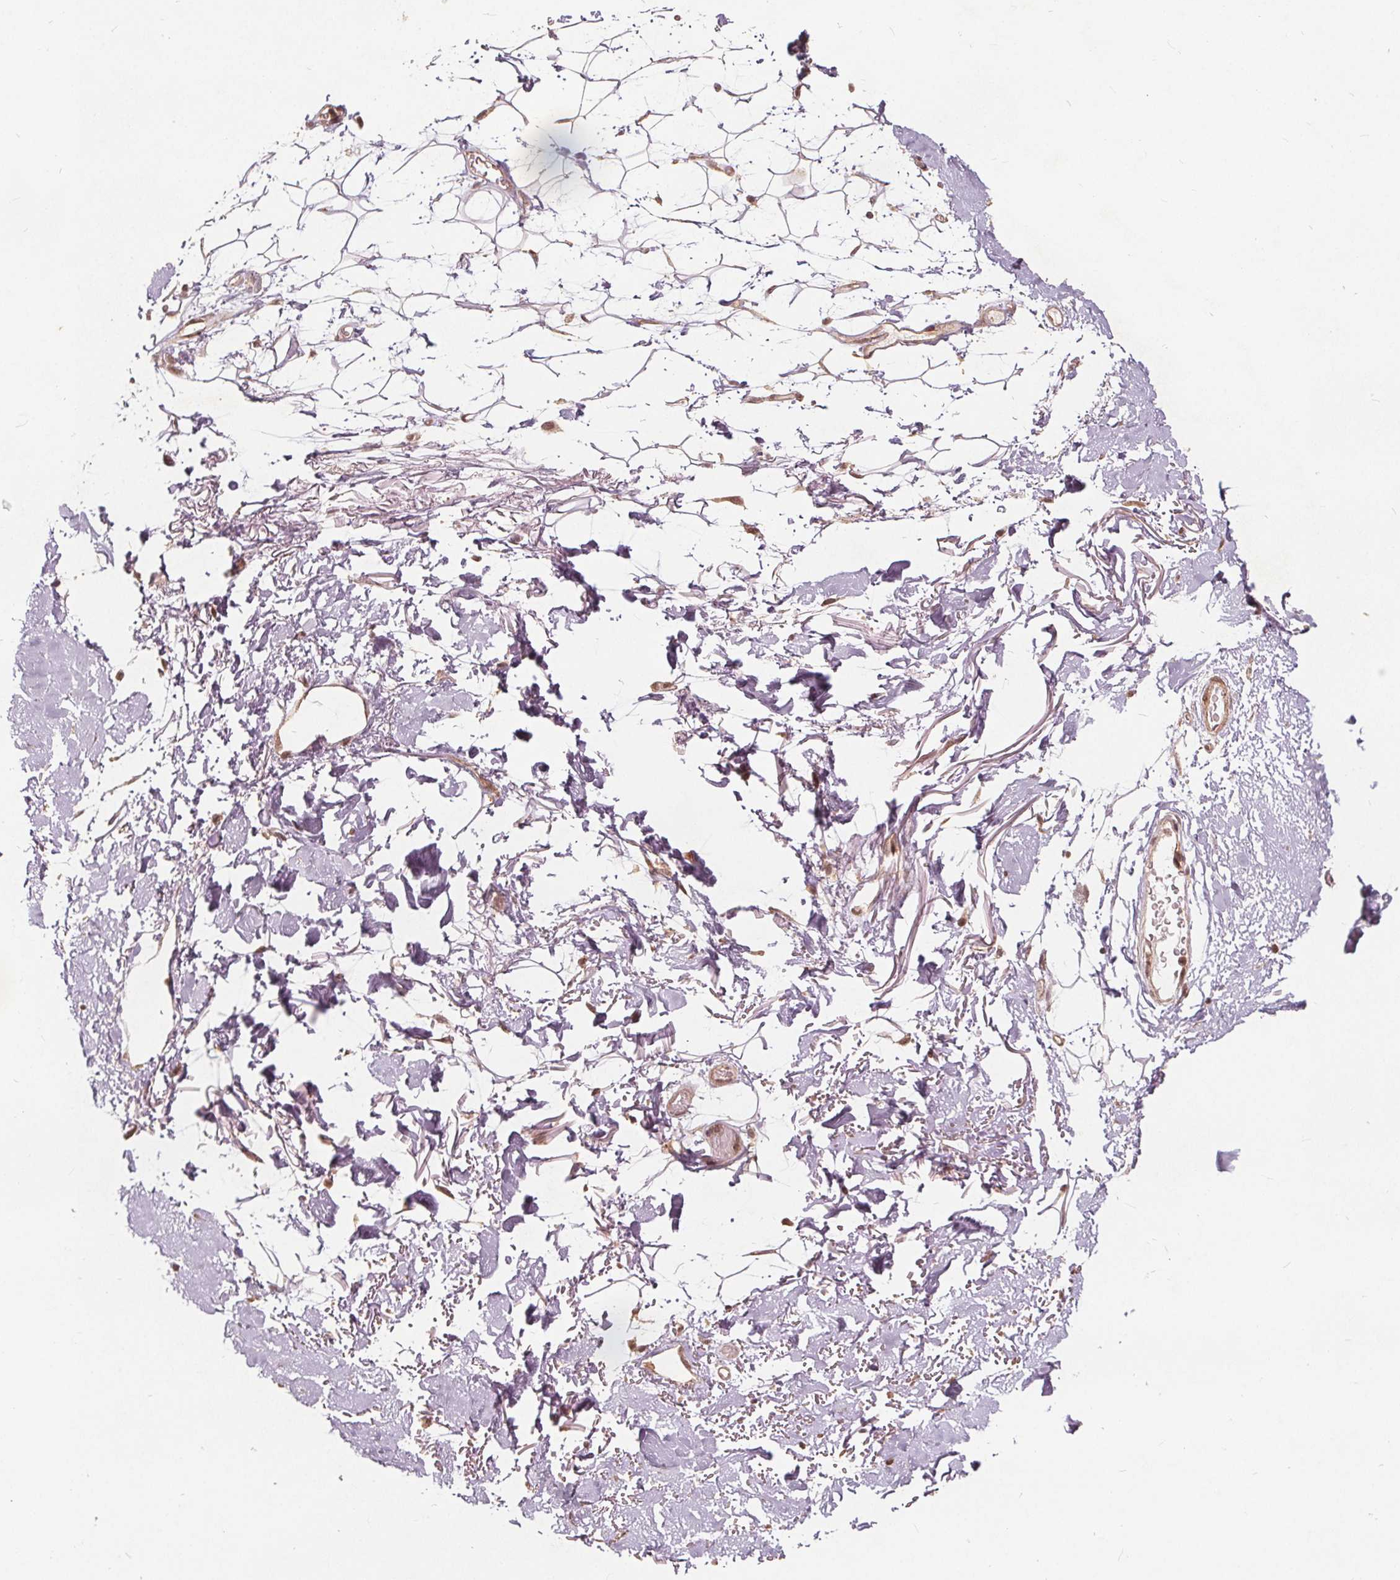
{"staining": {"intensity": "negative", "quantity": "none", "location": "none"}, "tissue": "adipose tissue", "cell_type": "Adipocytes", "image_type": "normal", "snomed": [{"axis": "morphology", "description": "Normal tissue, NOS"}, {"axis": "topography", "description": "Anal"}, {"axis": "topography", "description": "Peripheral nerve tissue"}], "caption": "IHC of unremarkable adipose tissue demonstrates no staining in adipocytes.", "gene": "PPP1CB", "patient": {"sex": "male", "age": 78}}